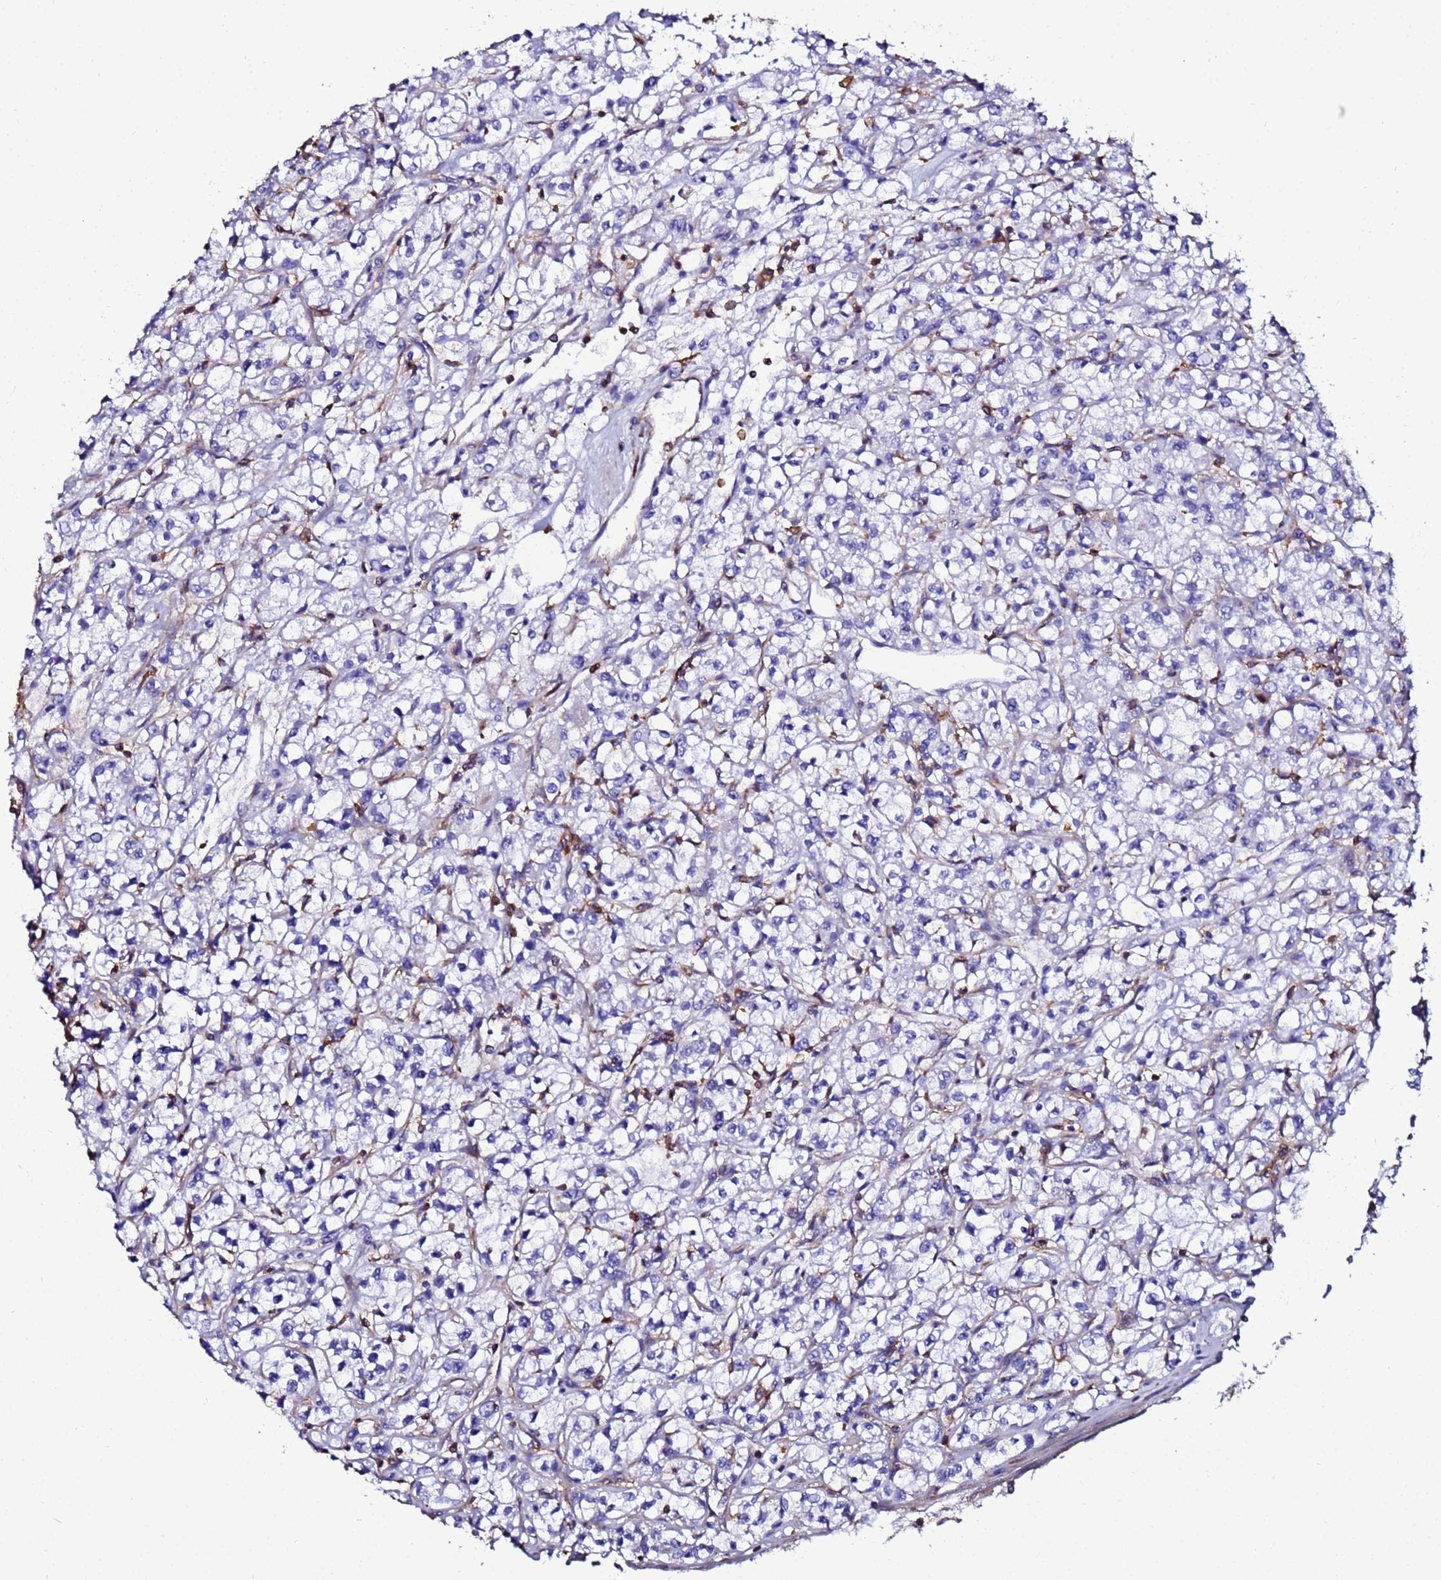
{"staining": {"intensity": "negative", "quantity": "none", "location": "none"}, "tissue": "renal cancer", "cell_type": "Tumor cells", "image_type": "cancer", "snomed": [{"axis": "morphology", "description": "Adenocarcinoma, NOS"}, {"axis": "topography", "description": "Kidney"}], "caption": "Immunohistochemical staining of human renal adenocarcinoma exhibits no significant staining in tumor cells.", "gene": "ACTB", "patient": {"sex": "female", "age": 59}}